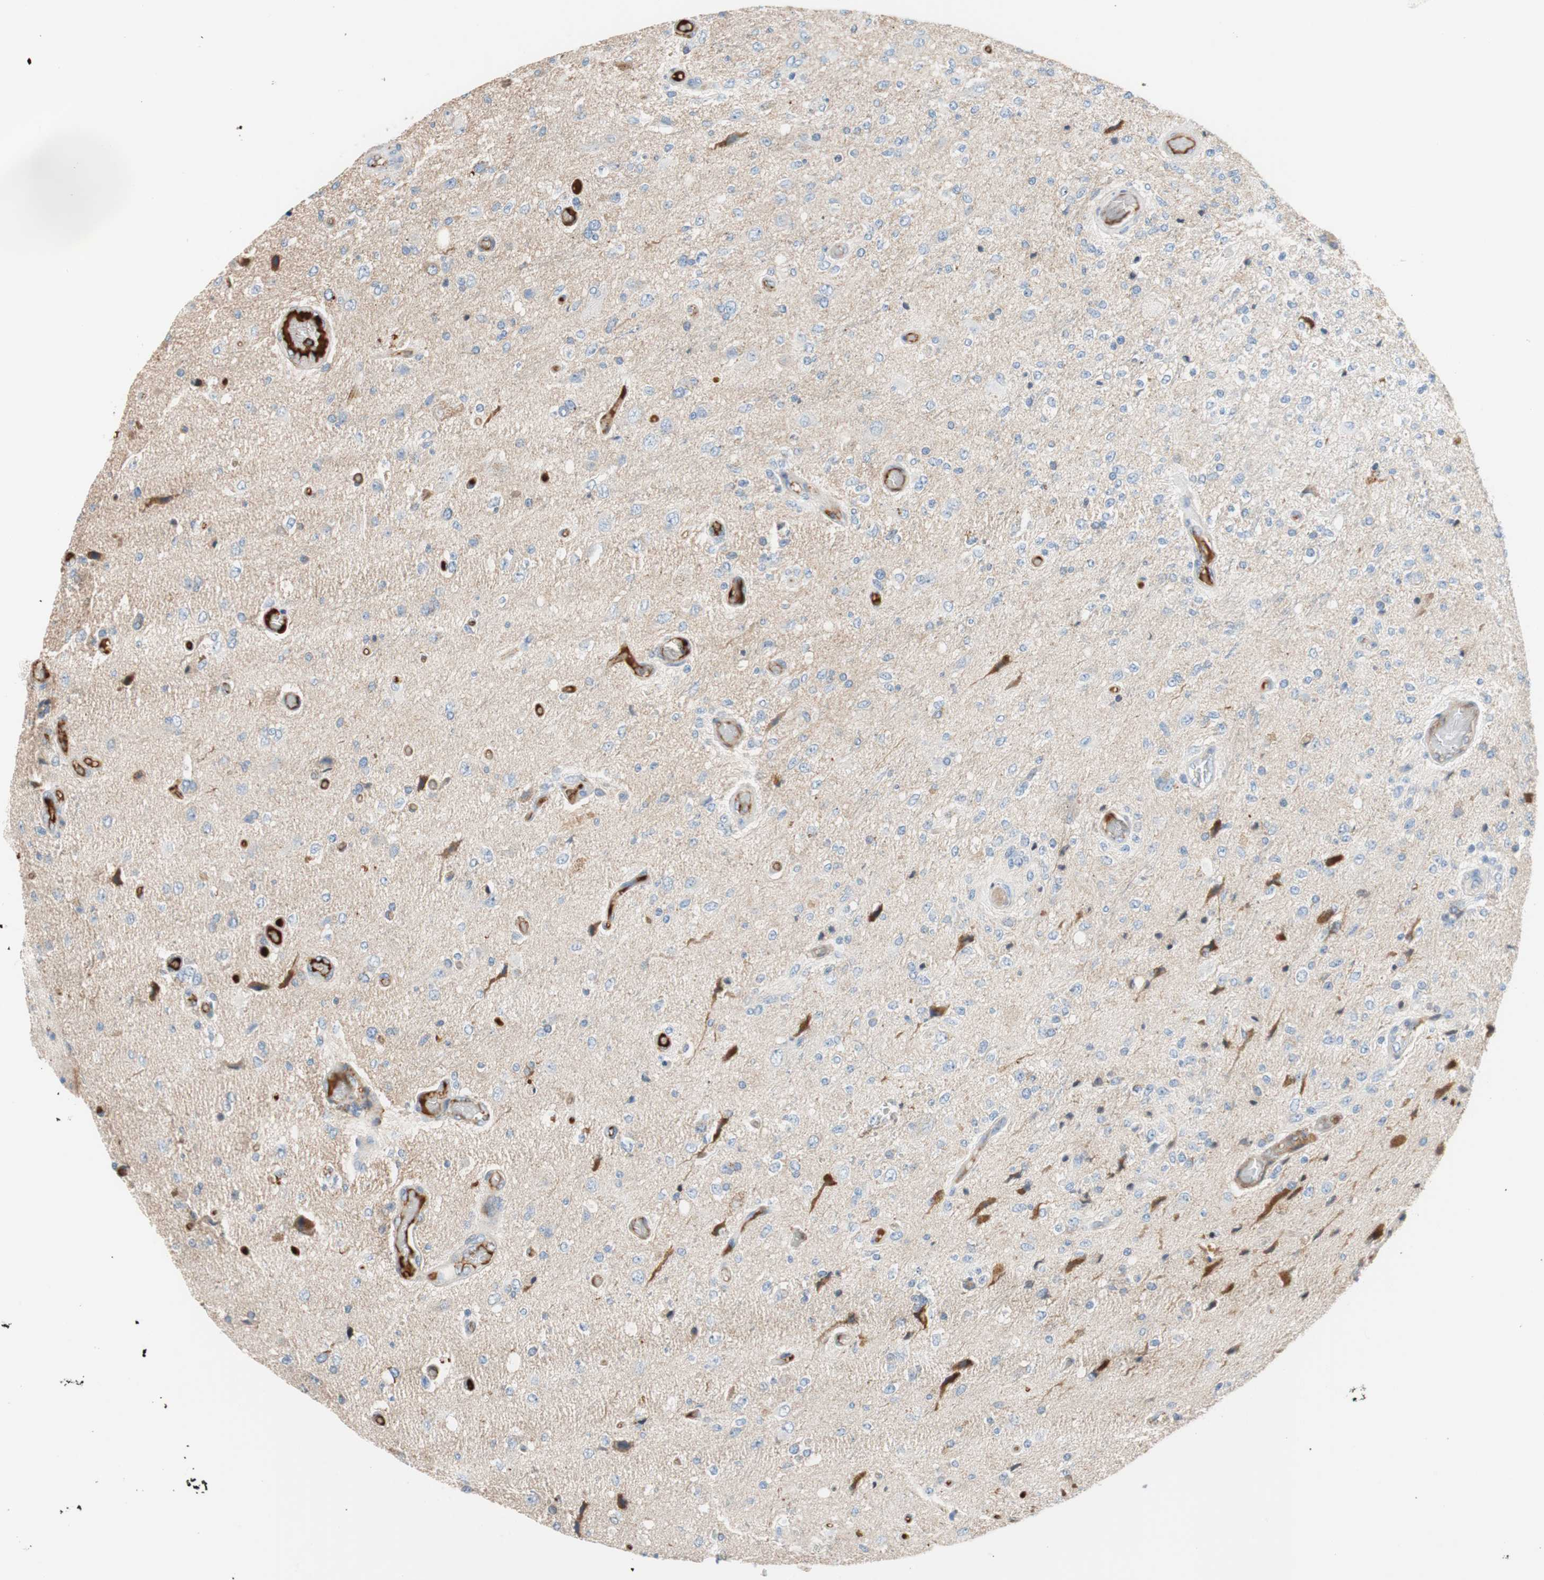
{"staining": {"intensity": "negative", "quantity": "none", "location": "none"}, "tissue": "glioma", "cell_type": "Tumor cells", "image_type": "cancer", "snomed": [{"axis": "morphology", "description": "Normal tissue, NOS"}, {"axis": "morphology", "description": "Glioma, malignant, High grade"}, {"axis": "topography", "description": "Cerebral cortex"}], "caption": "Malignant glioma (high-grade) stained for a protein using immunohistochemistry demonstrates no expression tumor cells.", "gene": "RBP4", "patient": {"sex": "male", "age": 77}}